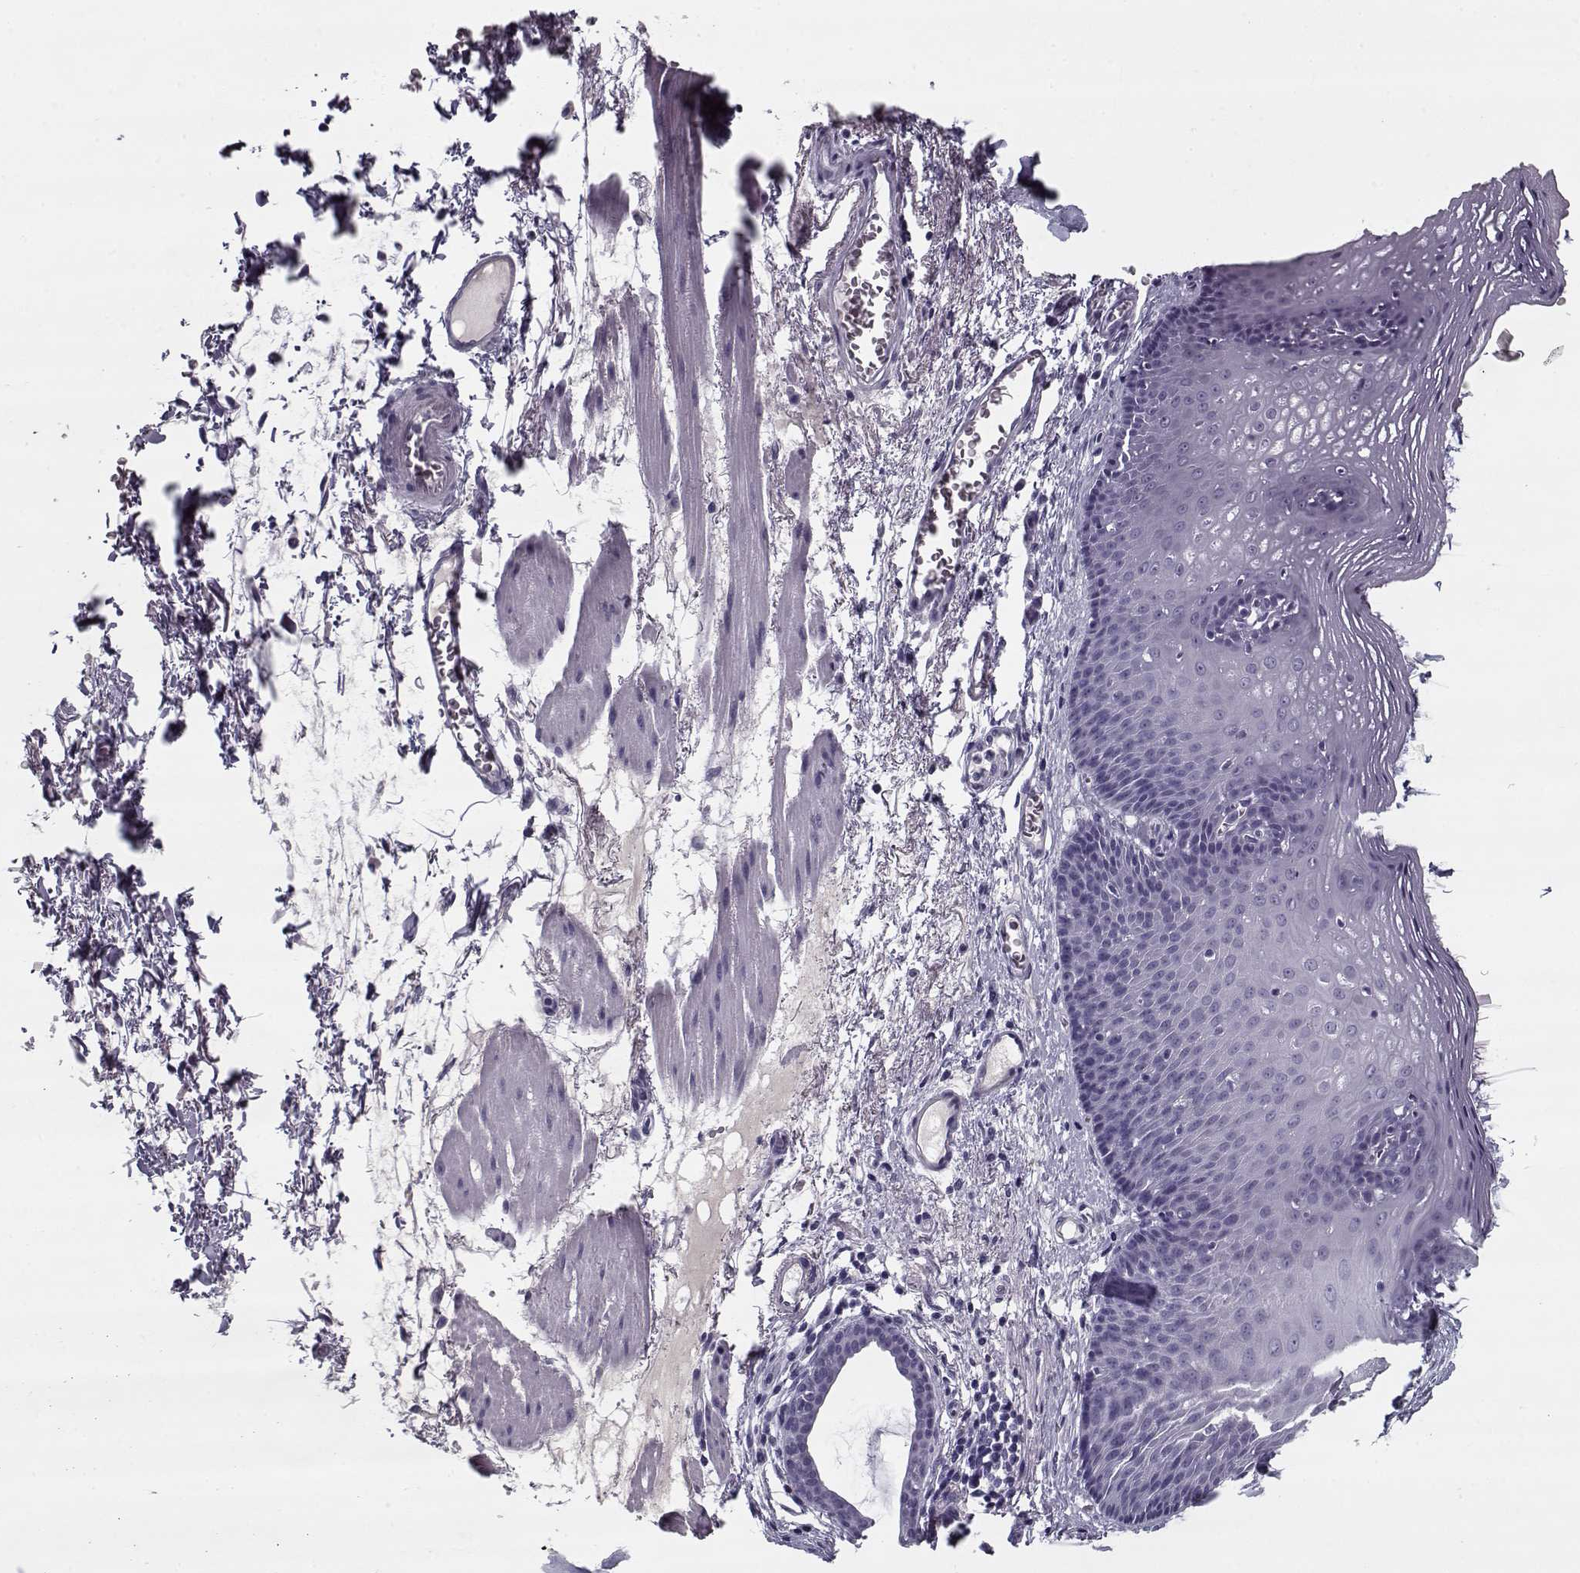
{"staining": {"intensity": "negative", "quantity": "none", "location": "none"}, "tissue": "esophagus", "cell_type": "Squamous epithelial cells", "image_type": "normal", "snomed": [{"axis": "morphology", "description": "Normal tissue, NOS"}, {"axis": "topography", "description": "Esophagus"}], "caption": "This is an IHC micrograph of unremarkable esophagus. There is no positivity in squamous epithelial cells.", "gene": "SPACA9", "patient": {"sex": "male", "age": 76}}